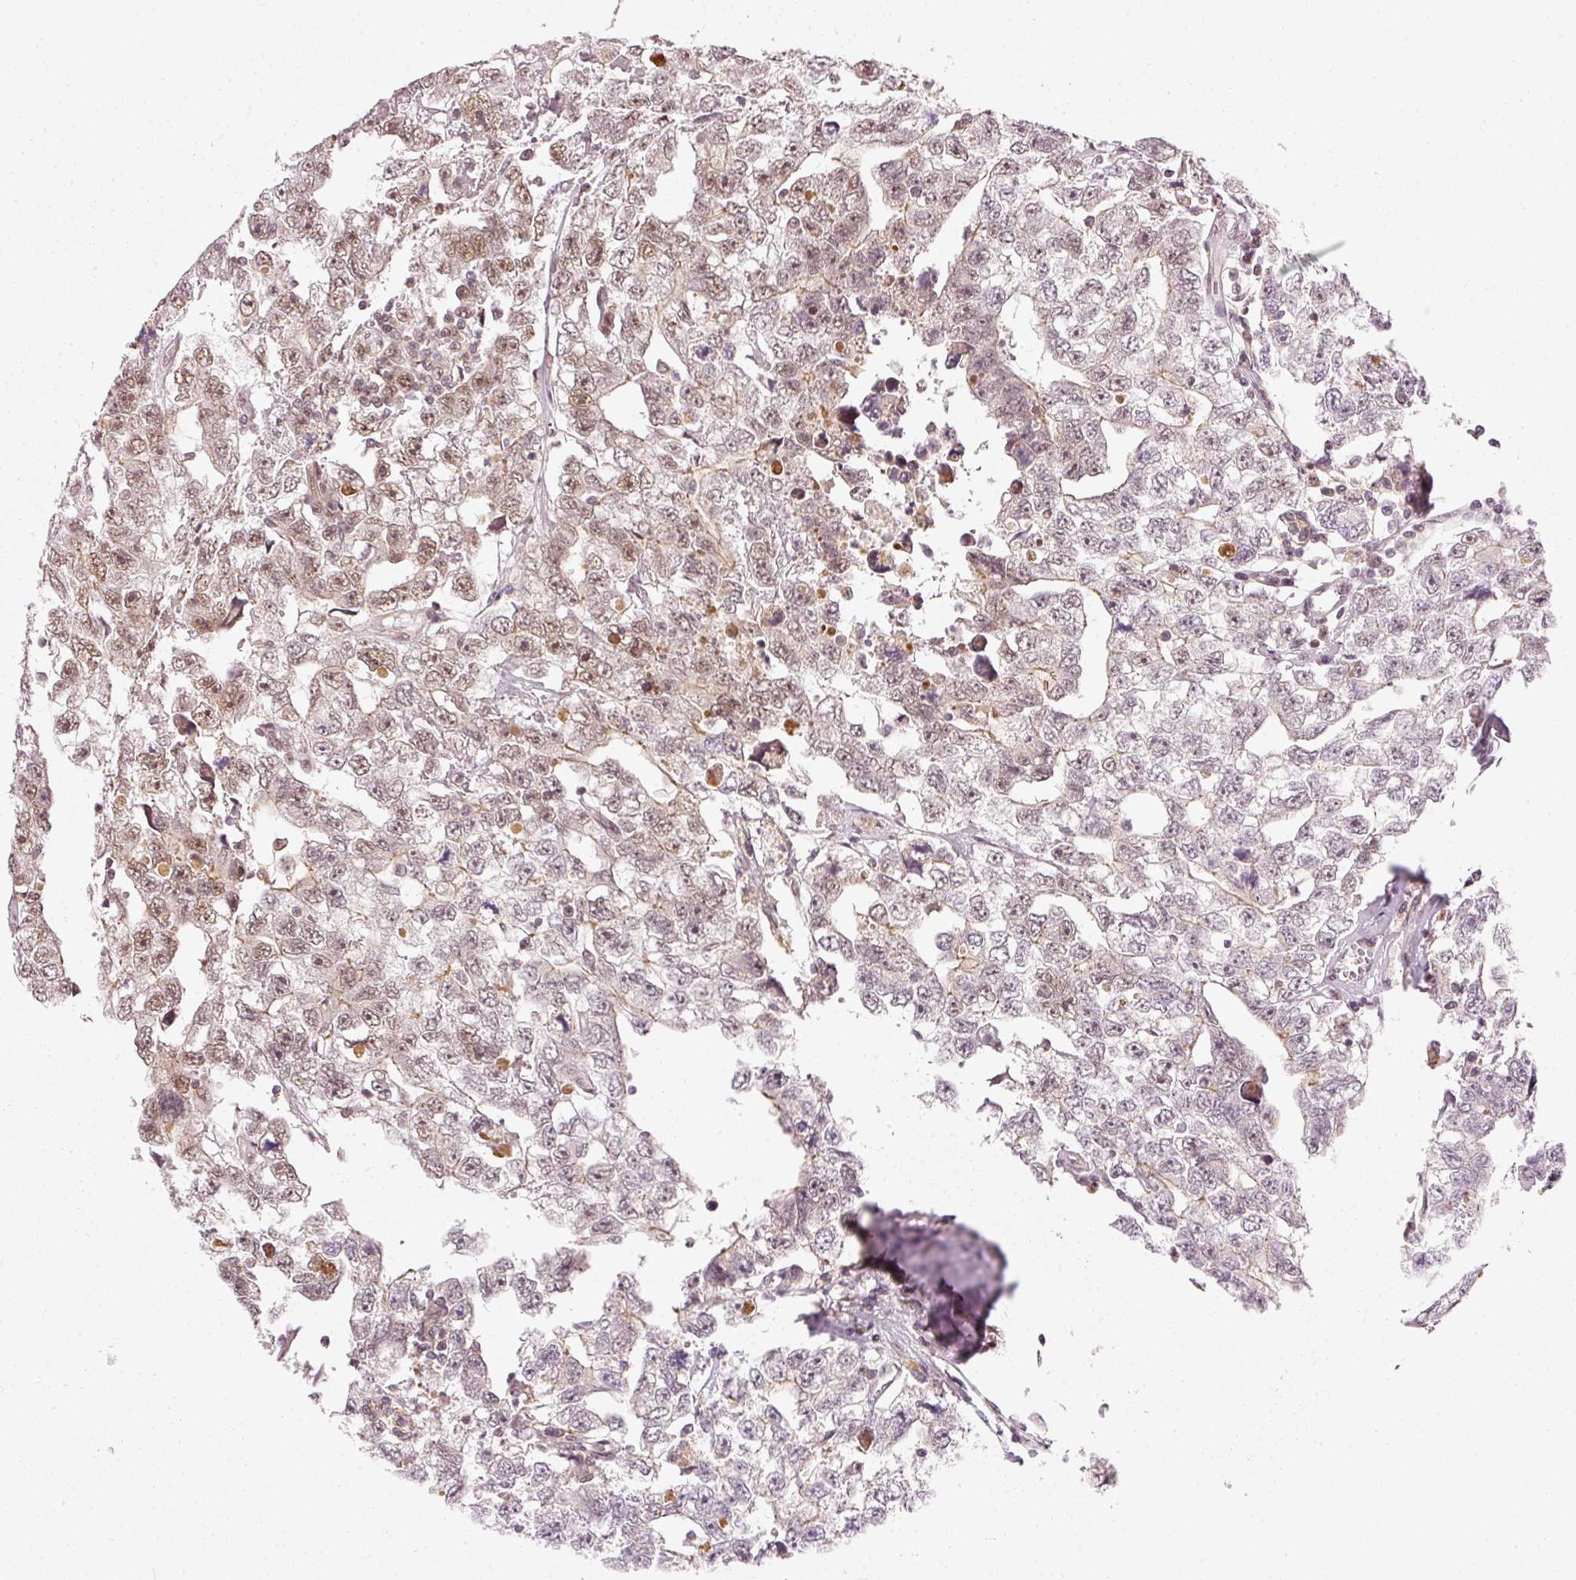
{"staining": {"intensity": "moderate", "quantity": "25%-75%", "location": "nuclear"}, "tissue": "testis cancer", "cell_type": "Tumor cells", "image_type": "cancer", "snomed": [{"axis": "morphology", "description": "Carcinoma, Embryonal, NOS"}, {"axis": "topography", "description": "Testis"}], "caption": "The image shows immunohistochemical staining of testis embryonal carcinoma. There is moderate nuclear positivity is seen in about 25%-75% of tumor cells. The protein is shown in brown color, while the nuclei are stained blue.", "gene": "THOC6", "patient": {"sex": "male", "age": 22}}